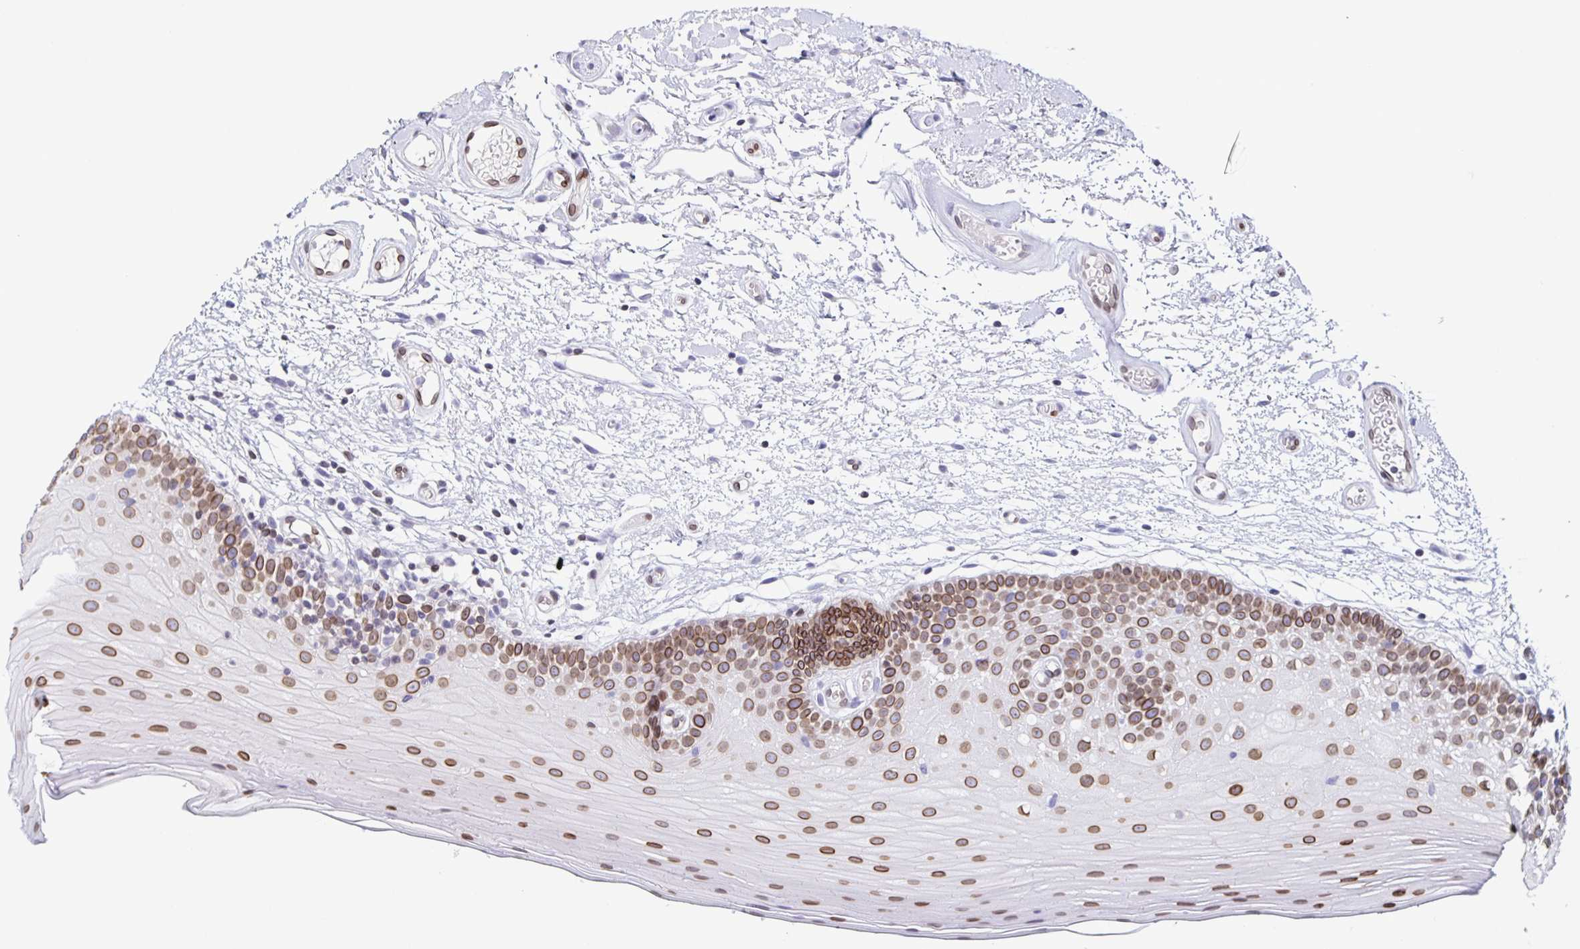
{"staining": {"intensity": "moderate", "quantity": "25%-75%", "location": "cytoplasmic/membranous,nuclear"}, "tissue": "oral mucosa", "cell_type": "Squamous epithelial cells", "image_type": "normal", "snomed": [{"axis": "morphology", "description": "Normal tissue, NOS"}, {"axis": "morphology", "description": "Squamous cell carcinoma, NOS"}, {"axis": "topography", "description": "Oral tissue"}, {"axis": "topography", "description": "Tounge, NOS"}, {"axis": "topography", "description": "Head-Neck"}], "caption": "Brown immunohistochemical staining in benign human oral mucosa reveals moderate cytoplasmic/membranous,nuclear staining in about 25%-75% of squamous epithelial cells. (IHC, brightfield microscopy, high magnification).", "gene": "SYNE2", "patient": {"sex": "male", "age": 62}}